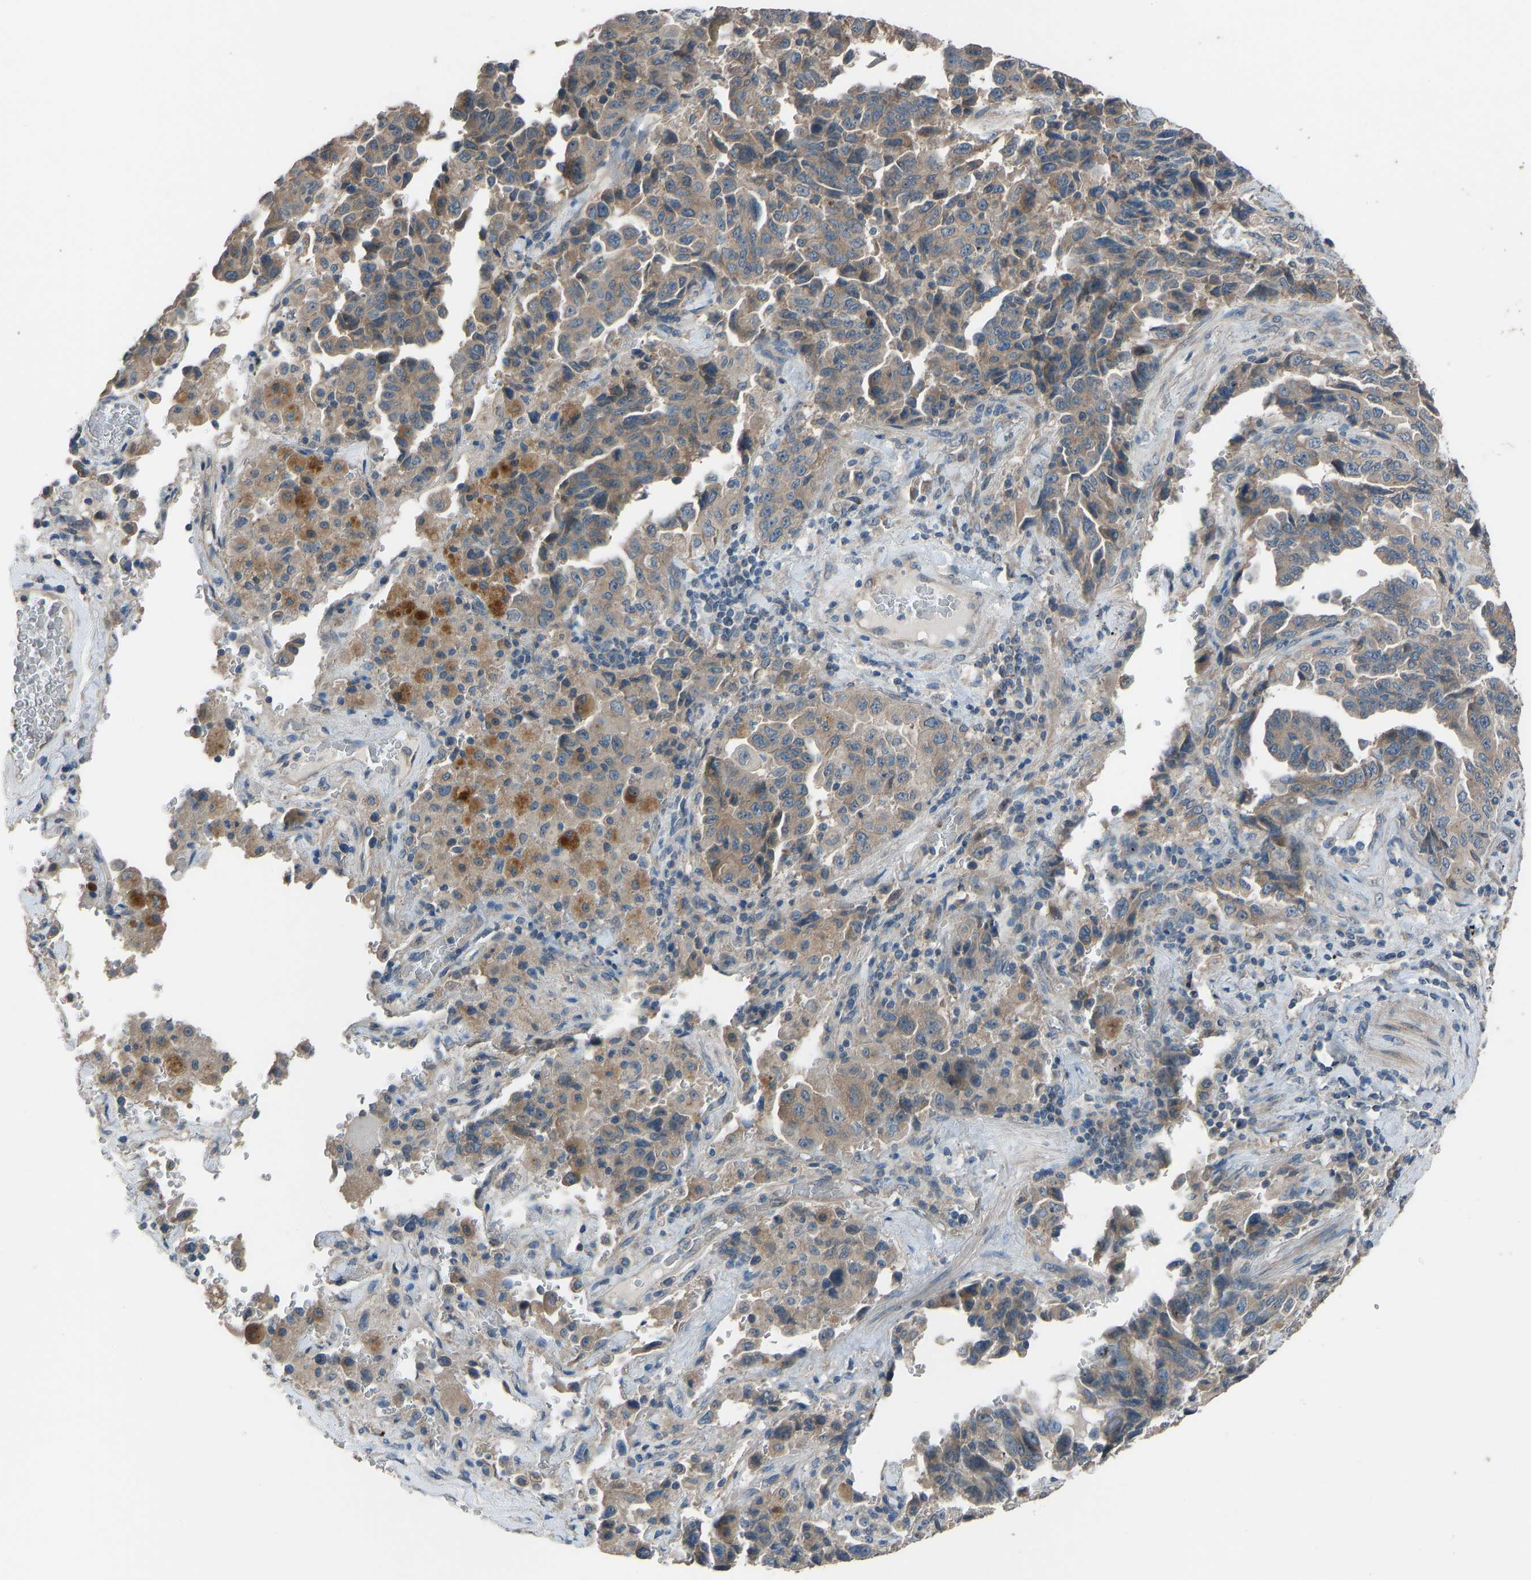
{"staining": {"intensity": "weak", "quantity": ">75%", "location": "cytoplasmic/membranous"}, "tissue": "lung cancer", "cell_type": "Tumor cells", "image_type": "cancer", "snomed": [{"axis": "morphology", "description": "Adenocarcinoma, NOS"}, {"axis": "topography", "description": "Lung"}], "caption": "Lung cancer (adenocarcinoma) was stained to show a protein in brown. There is low levels of weak cytoplasmic/membranous staining in about >75% of tumor cells.", "gene": "SLC43A1", "patient": {"sex": "female", "age": 51}}